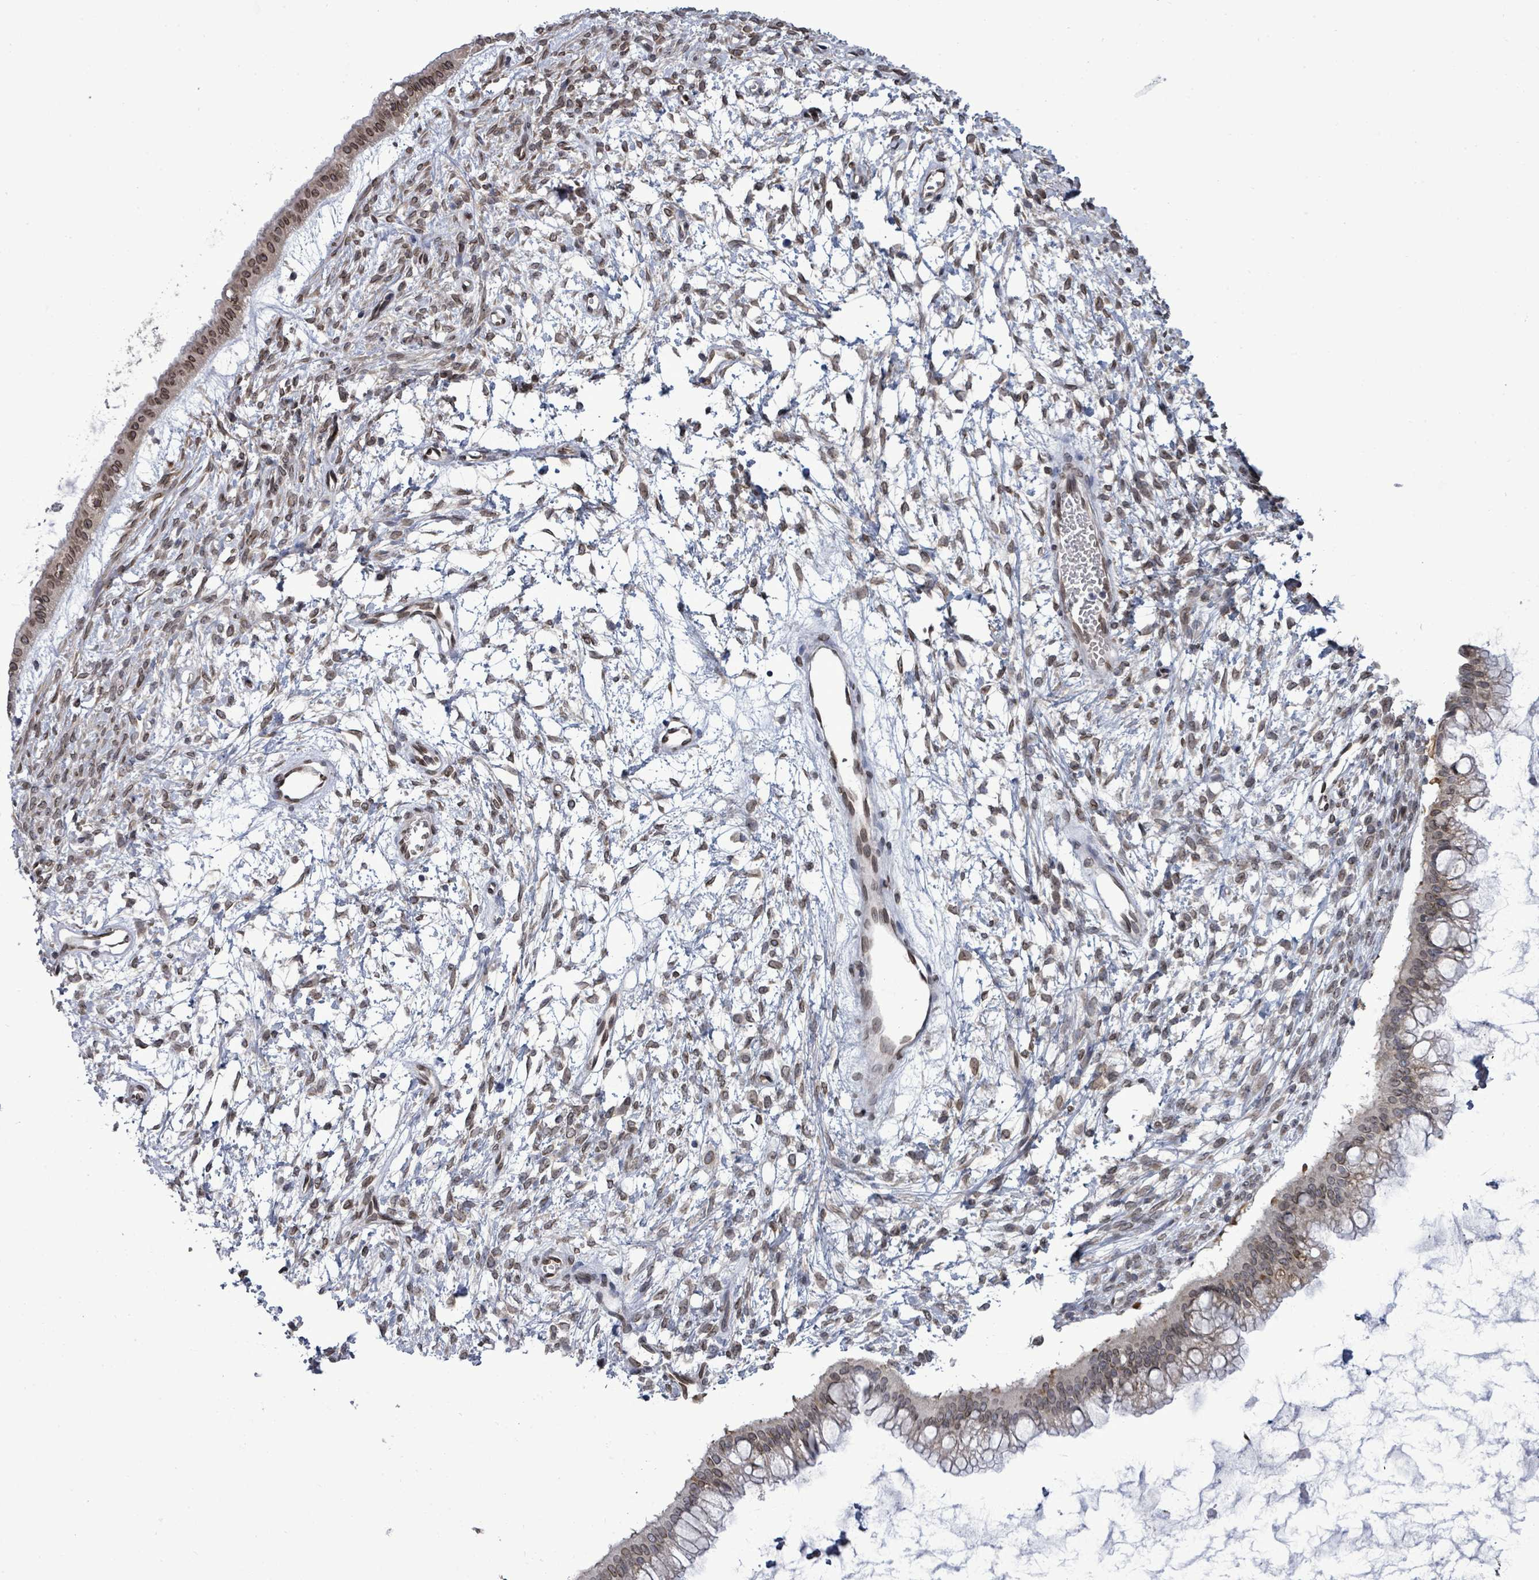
{"staining": {"intensity": "moderate", "quantity": ">75%", "location": "cytoplasmic/membranous,nuclear"}, "tissue": "ovarian cancer", "cell_type": "Tumor cells", "image_type": "cancer", "snomed": [{"axis": "morphology", "description": "Cystadenocarcinoma, mucinous, NOS"}, {"axis": "topography", "description": "Ovary"}], "caption": "Immunohistochemical staining of ovarian mucinous cystadenocarcinoma displays medium levels of moderate cytoplasmic/membranous and nuclear protein expression in approximately >75% of tumor cells. (DAB (3,3'-diaminobenzidine) = brown stain, brightfield microscopy at high magnification).", "gene": "ARFGAP1", "patient": {"sex": "female", "age": 73}}